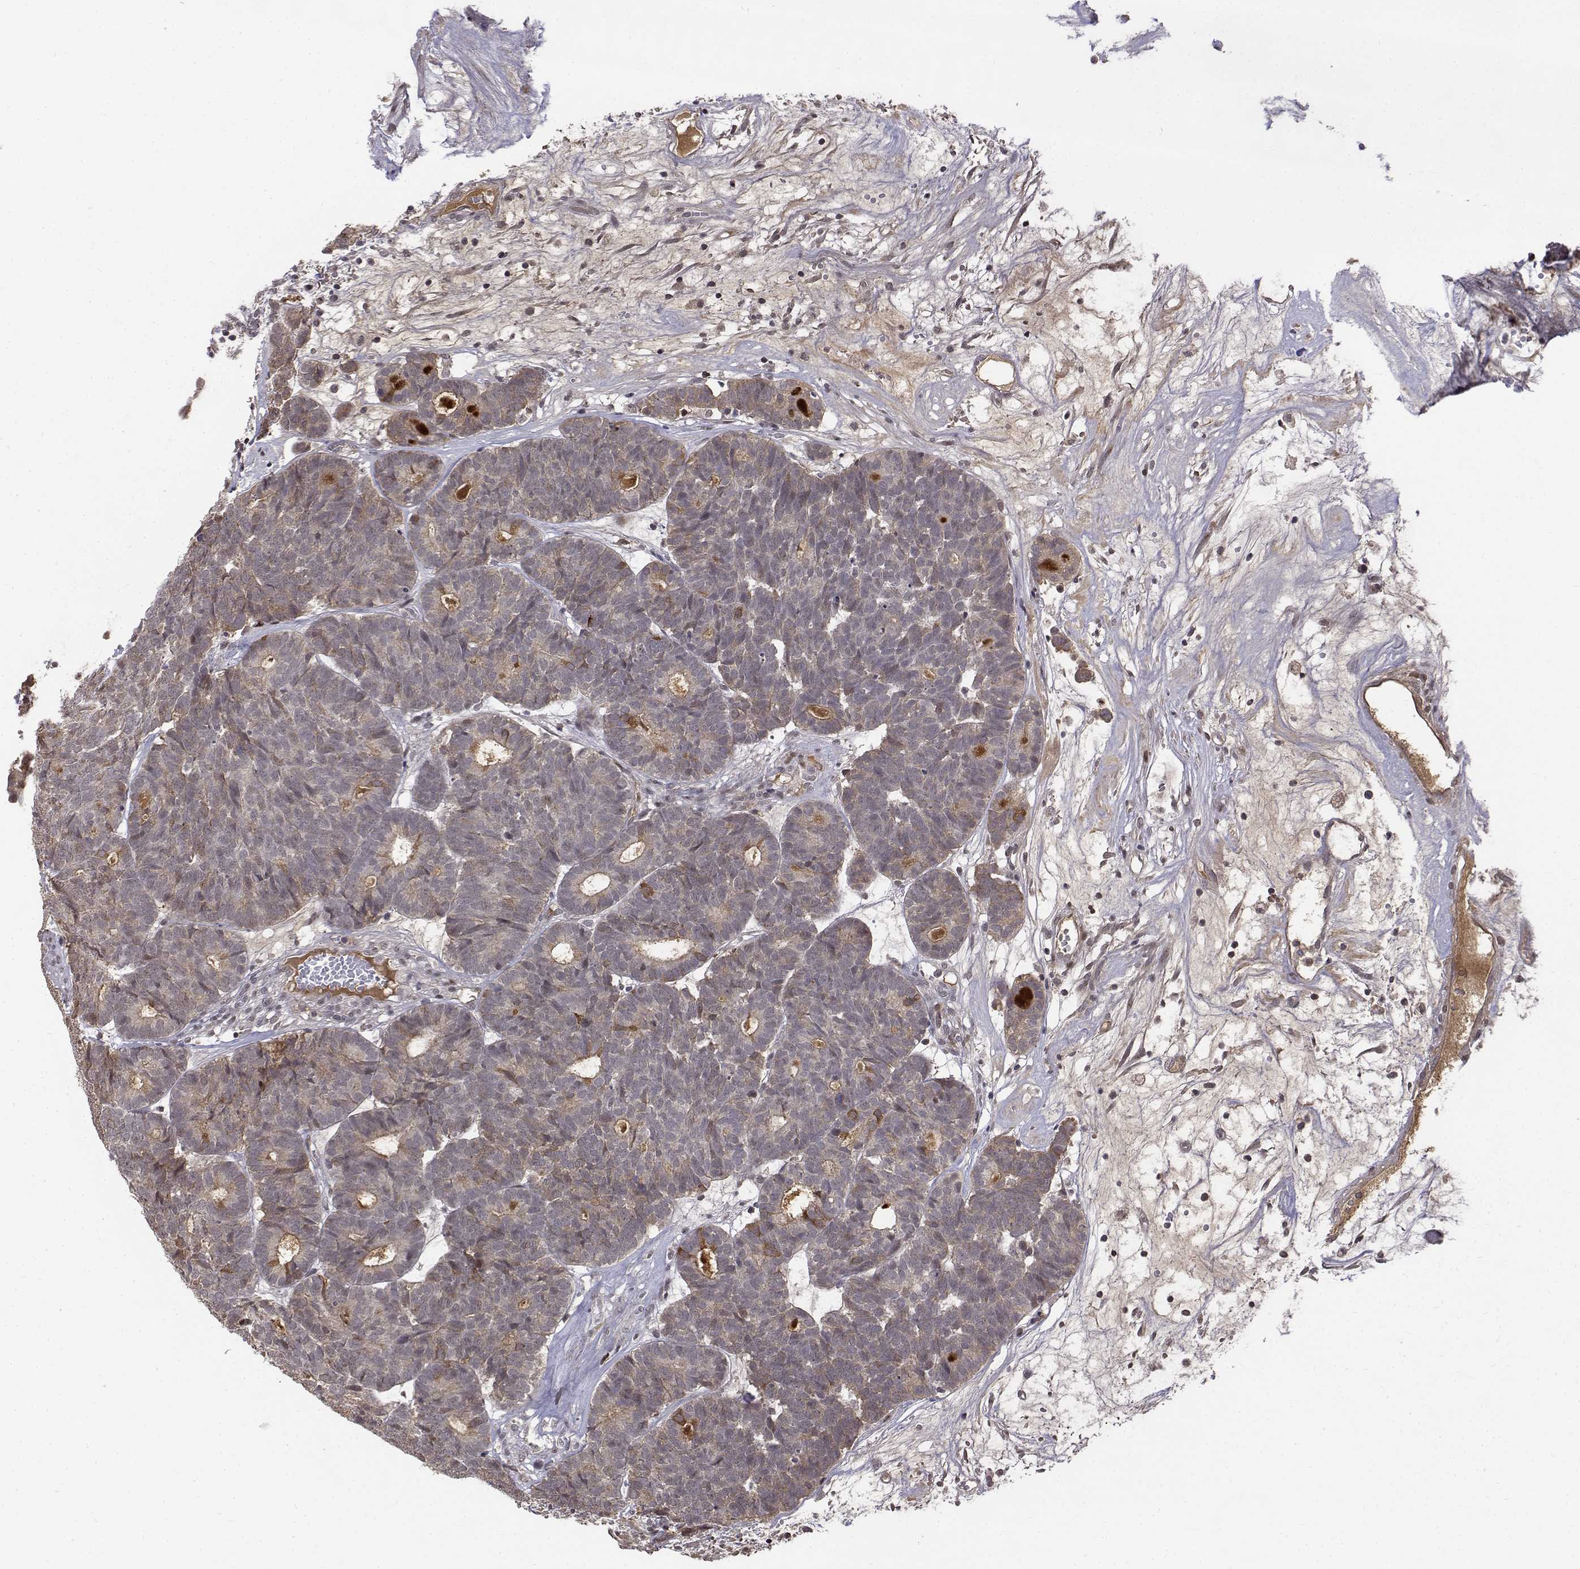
{"staining": {"intensity": "weak", "quantity": "<25%", "location": "nuclear"}, "tissue": "head and neck cancer", "cell_type": "Tumor cells", "image_type": "cancer", "snomed": [{"axis": "morphology", "description": "Adenocarcinoma, NOS"}, {"axis": "topography", "description": "Head-Neck"}], "caption": "Tumor cells show no significant staining in head and neck cancer (adenocarcinoma).", "gene": "ITGA7", "patient": {"sex": "female", "age": 81}}